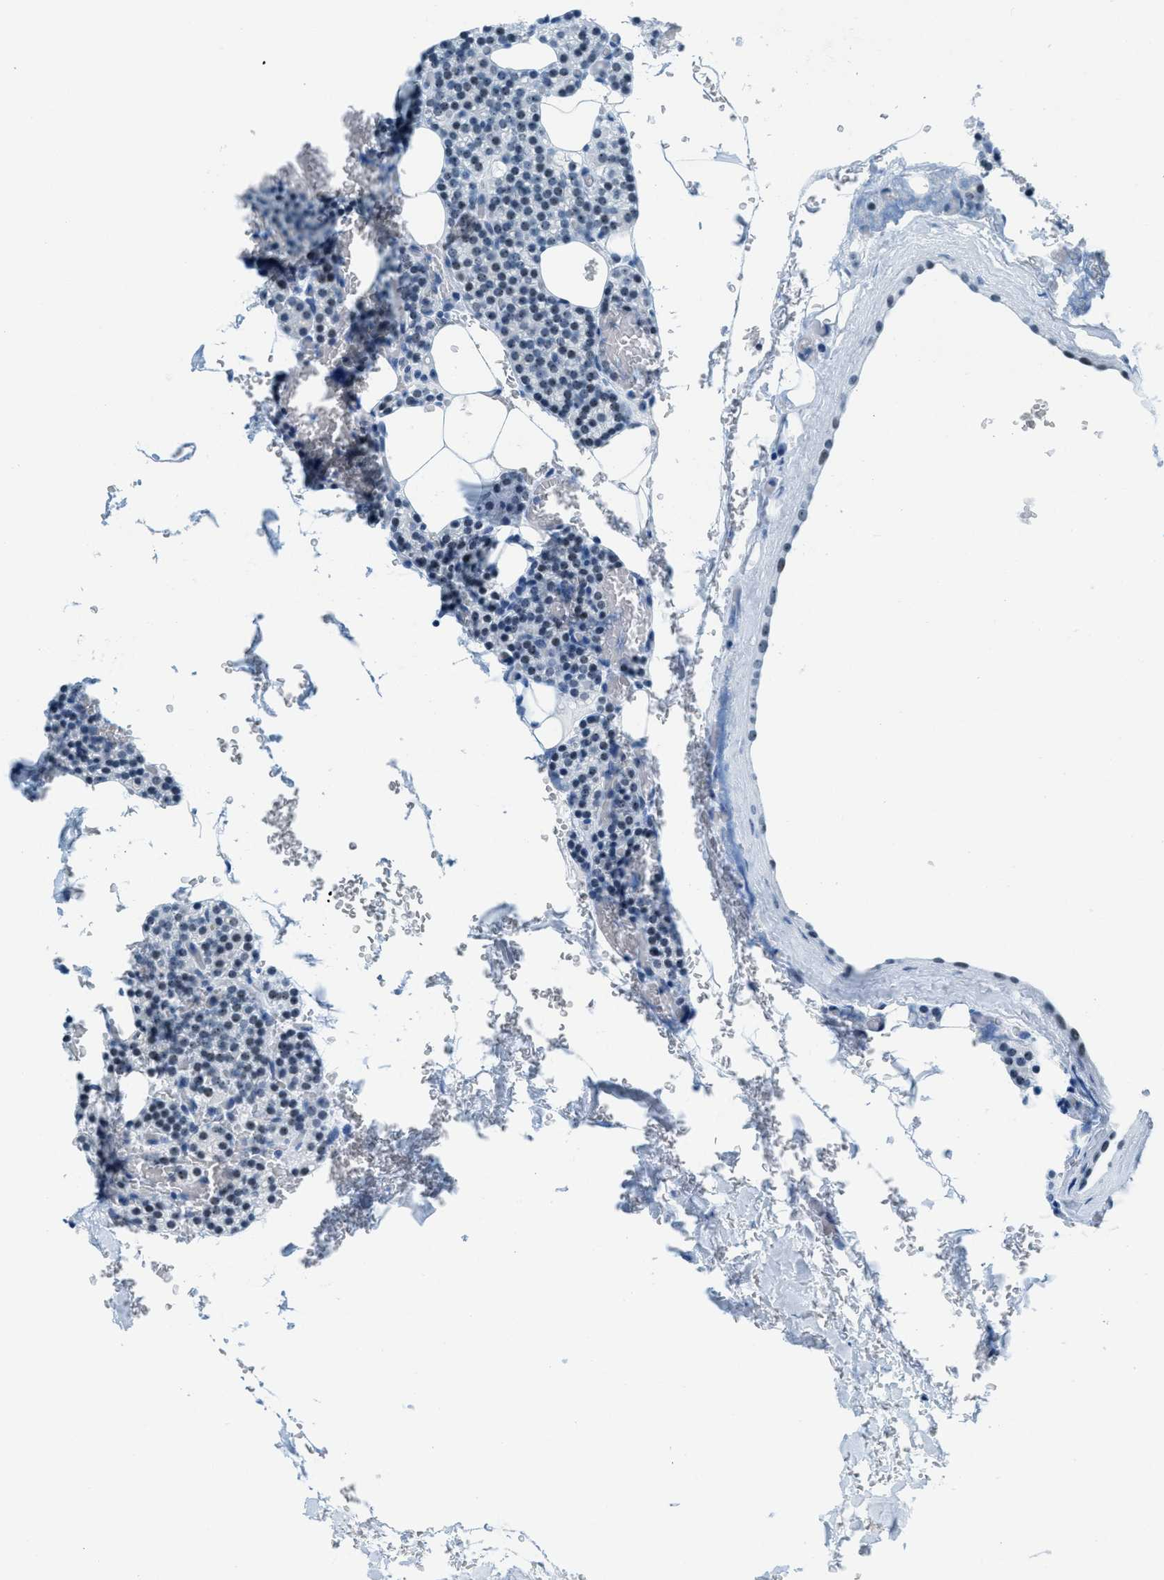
{"staining": {"intensity": "moderate", "quantity": ">75%", "location": "nuclear"}, "tissue": "parathyroid gland", "cell_type": "Glandular cells", "image_type": "normal", "snomed": [{"axis": "morphology", "description": "Normal tissue, NOS"}, {"axis": "morphology", "description": "Inflammation chronic"}, {"axis": "morphology", "description": "Goiter, colloid"}, {"axis": "topography", "description": "Thyroid gland"}, {"axis": "topography", "description": "Parathyroid gland"}], "caption": "An immunohistochemistry image of benign tissue is shown. Protein staining in brown highlights moderate nuclear positivity in parathyroid gland within glandular cells.", "gene": "PLA2G2A", "patient": {"sex": "male", "age": 65}}